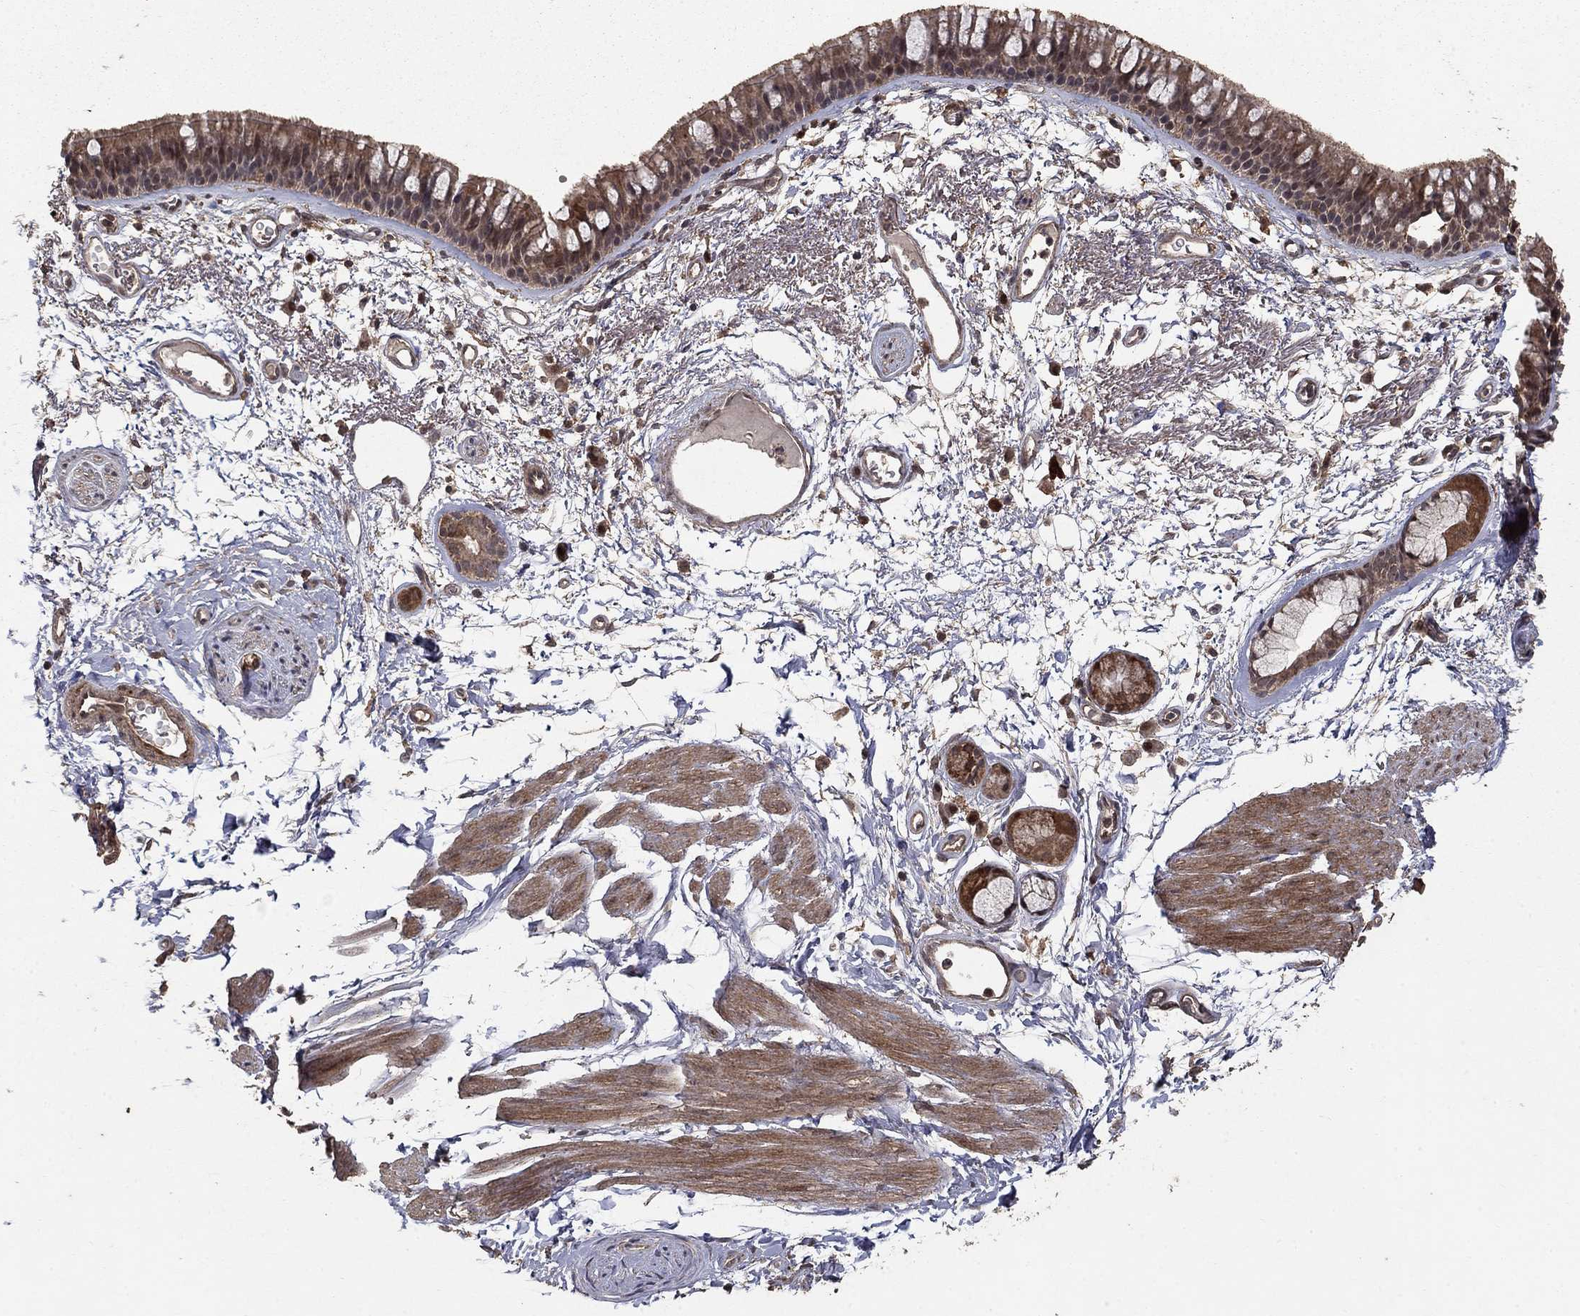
{"staining": {"intensity": "moderate", "quantity": ">75%", "location": "cytoplasmic/membranous"}, "tissue": "bronchus", "cell_type": "Respiratory epithelial cells", "image_type": "normal", "snomed": [{"axis": "morphology", "description": "Normal tissue, NOS"}, {"axis": "topography", "description": "Cartilage tissue"}, {"axis": "topography", "description": "Bronchus"}], "caption": "Protein analysis of normal bronchus demonstrates moderate cytoplasmic/membranous staining in approximately >75% of respiratory epithelial cells. (brown staining indicates protein expression, while blue staining denotes nuclei).", "gene": "PRDM1", "patient": {"sex": "male", "age": 66}}